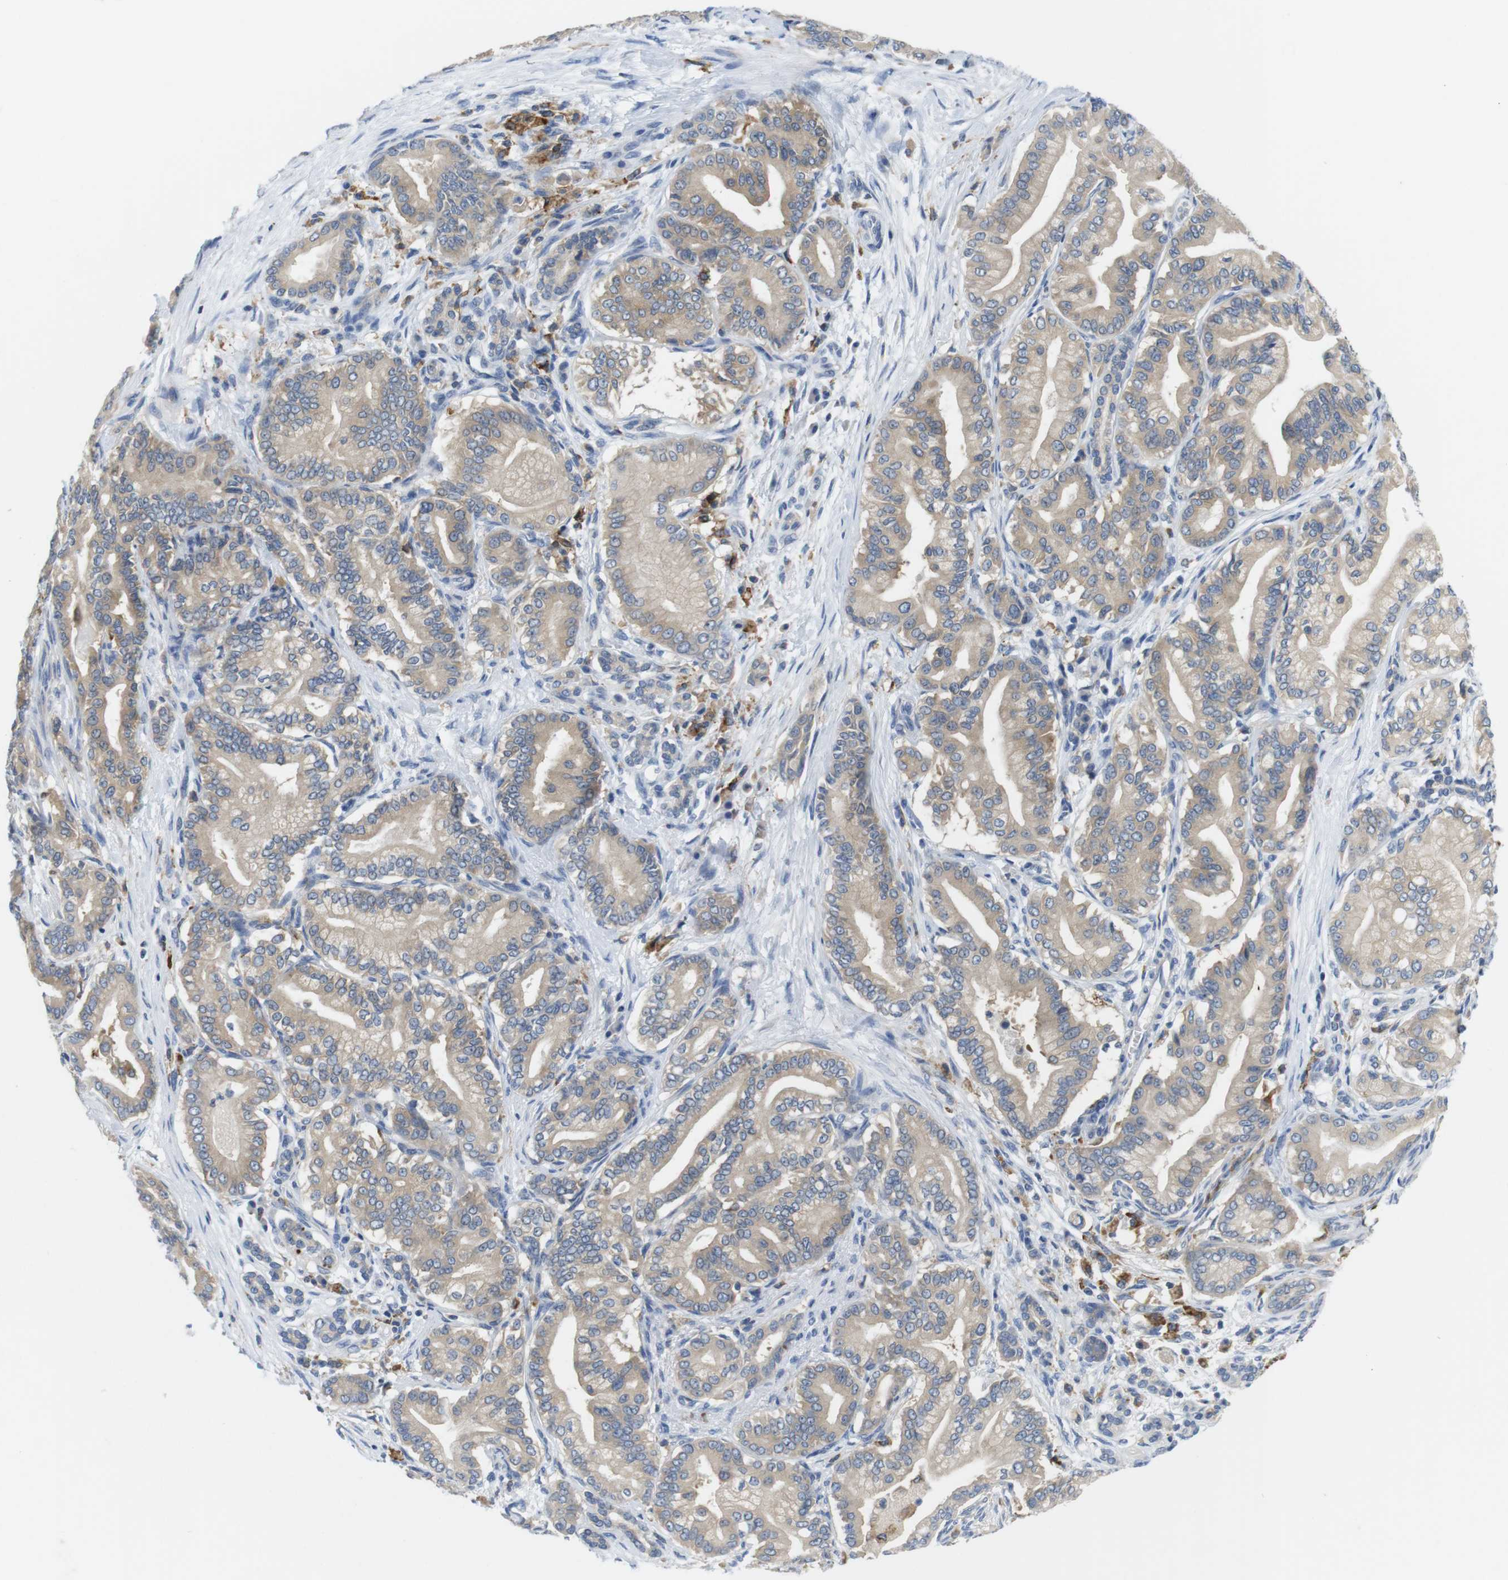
{"staining": {"intensity": "weak", "quantity": ">75%", "location": "cytoplasmic/membranous"}, "tissue": "pancreatic cancer", "cell_type": "Tumor cells", "image_type": "cancer", "snomed": [{"axis": "morphology", "description": "Normal tissue, NOS"}, {"axis": "morphology", "description": "Adenocarcinoma, NOS"}, {"axis": "topography", "description": "Pancreas"}], "caption": "Immunohistochemical staining of human pancreatic cancer (adenocarcinoma) reveals low levels of weak cytoplasmic/membranous expression in about >75% of tumor cells. (IHC, brightfield microscopy, high magnification).", "gene": "CNGA2", "patient": {"sex": "male", "age": 63}}